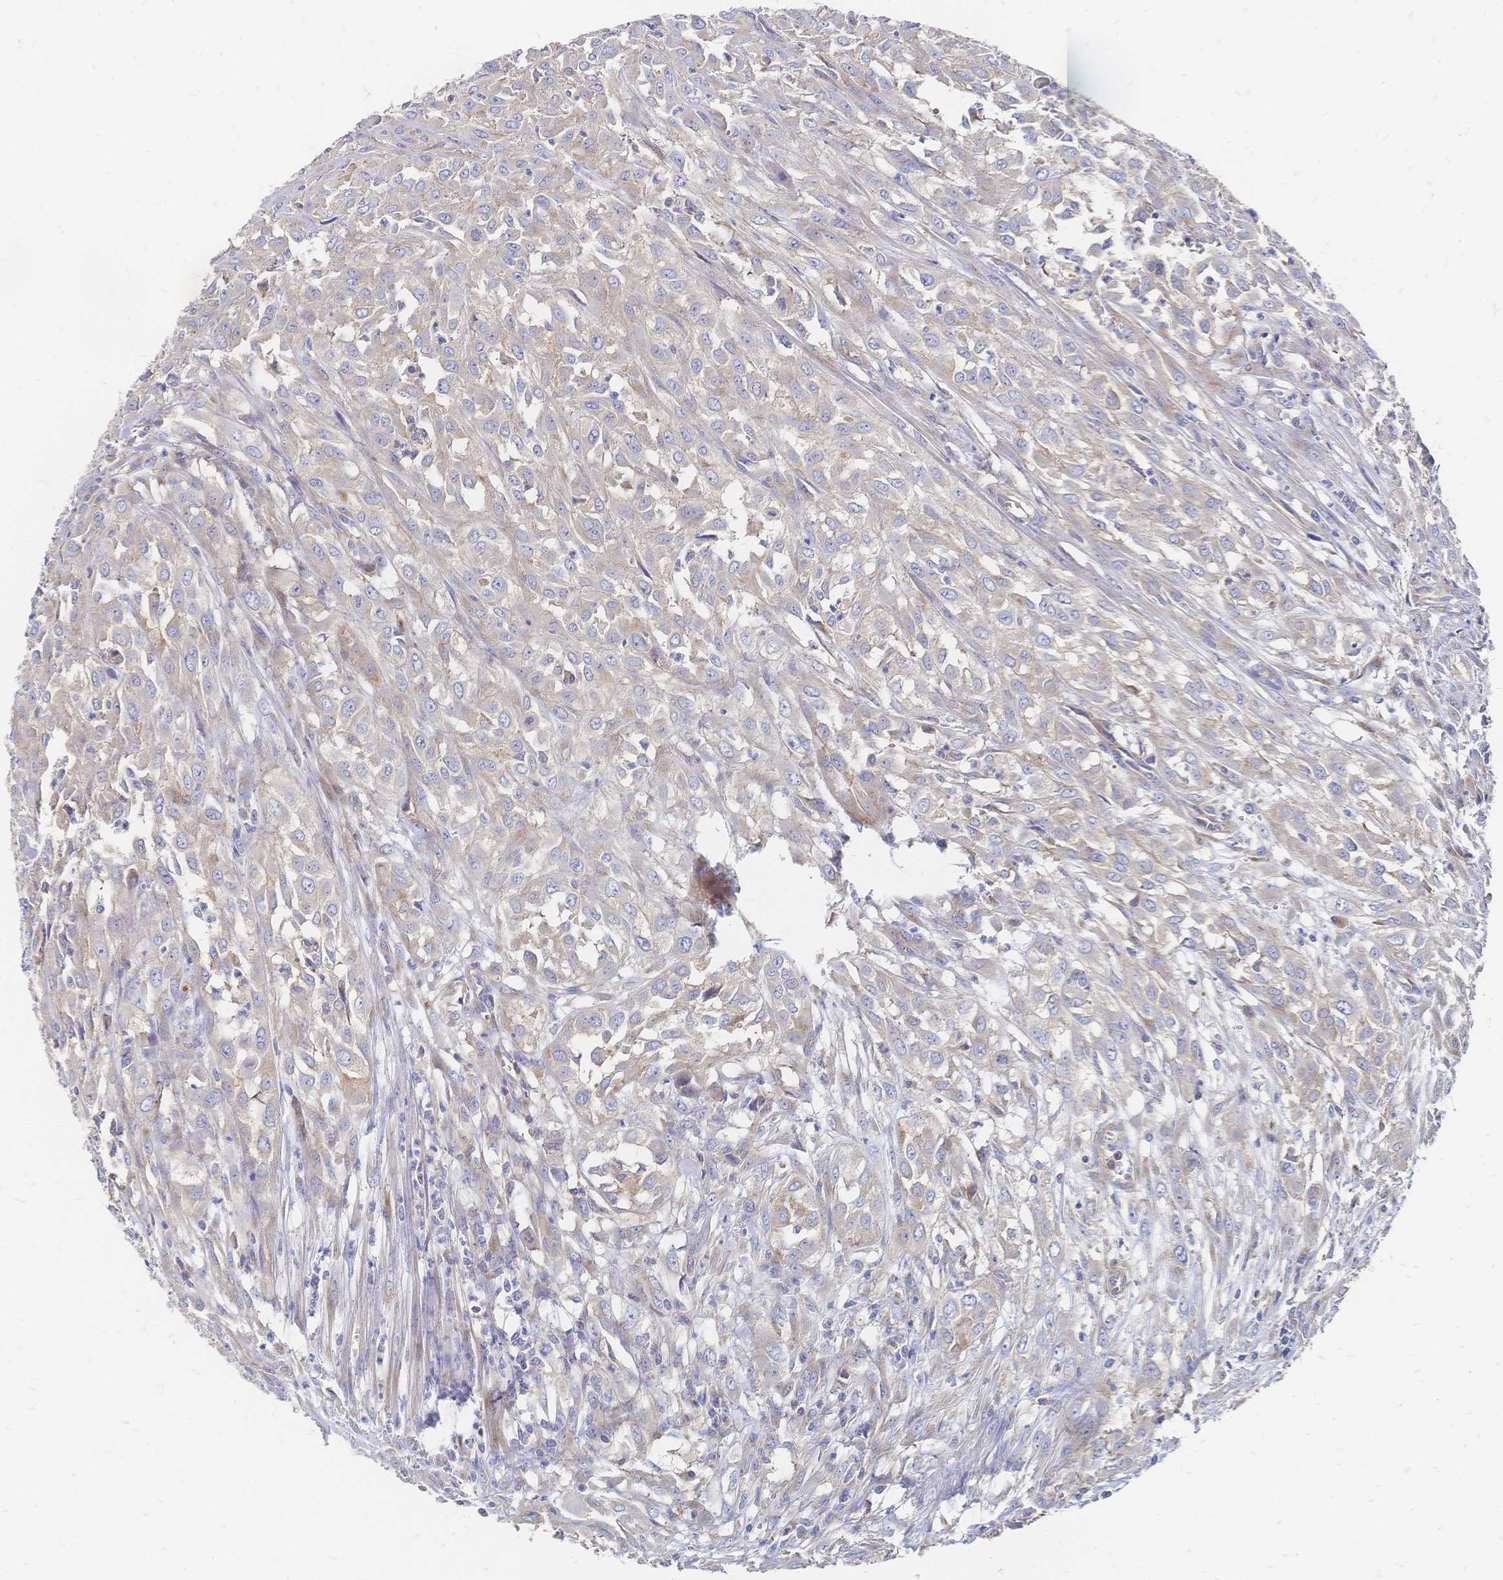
{"staining": {"intensity": "weak", "quantity": "25%-75%", "location": "cytoplasmic/membranous"}, "tissue": "urothelial cancer", "cell_type": "Tumor cells", "image_type": "cancer", "snomed": [{"axis": "morphology", "description": "Urothelial carcinoma, High grade"}, {"axis": "topography", "description": "Urinary bladder"}], "caption": "Human urothelial cancer stained with a protein marker exhibits weak staining in tumor cells.", "gene": "SORBS1", "patient": {"sex": "male", "age": 67}}